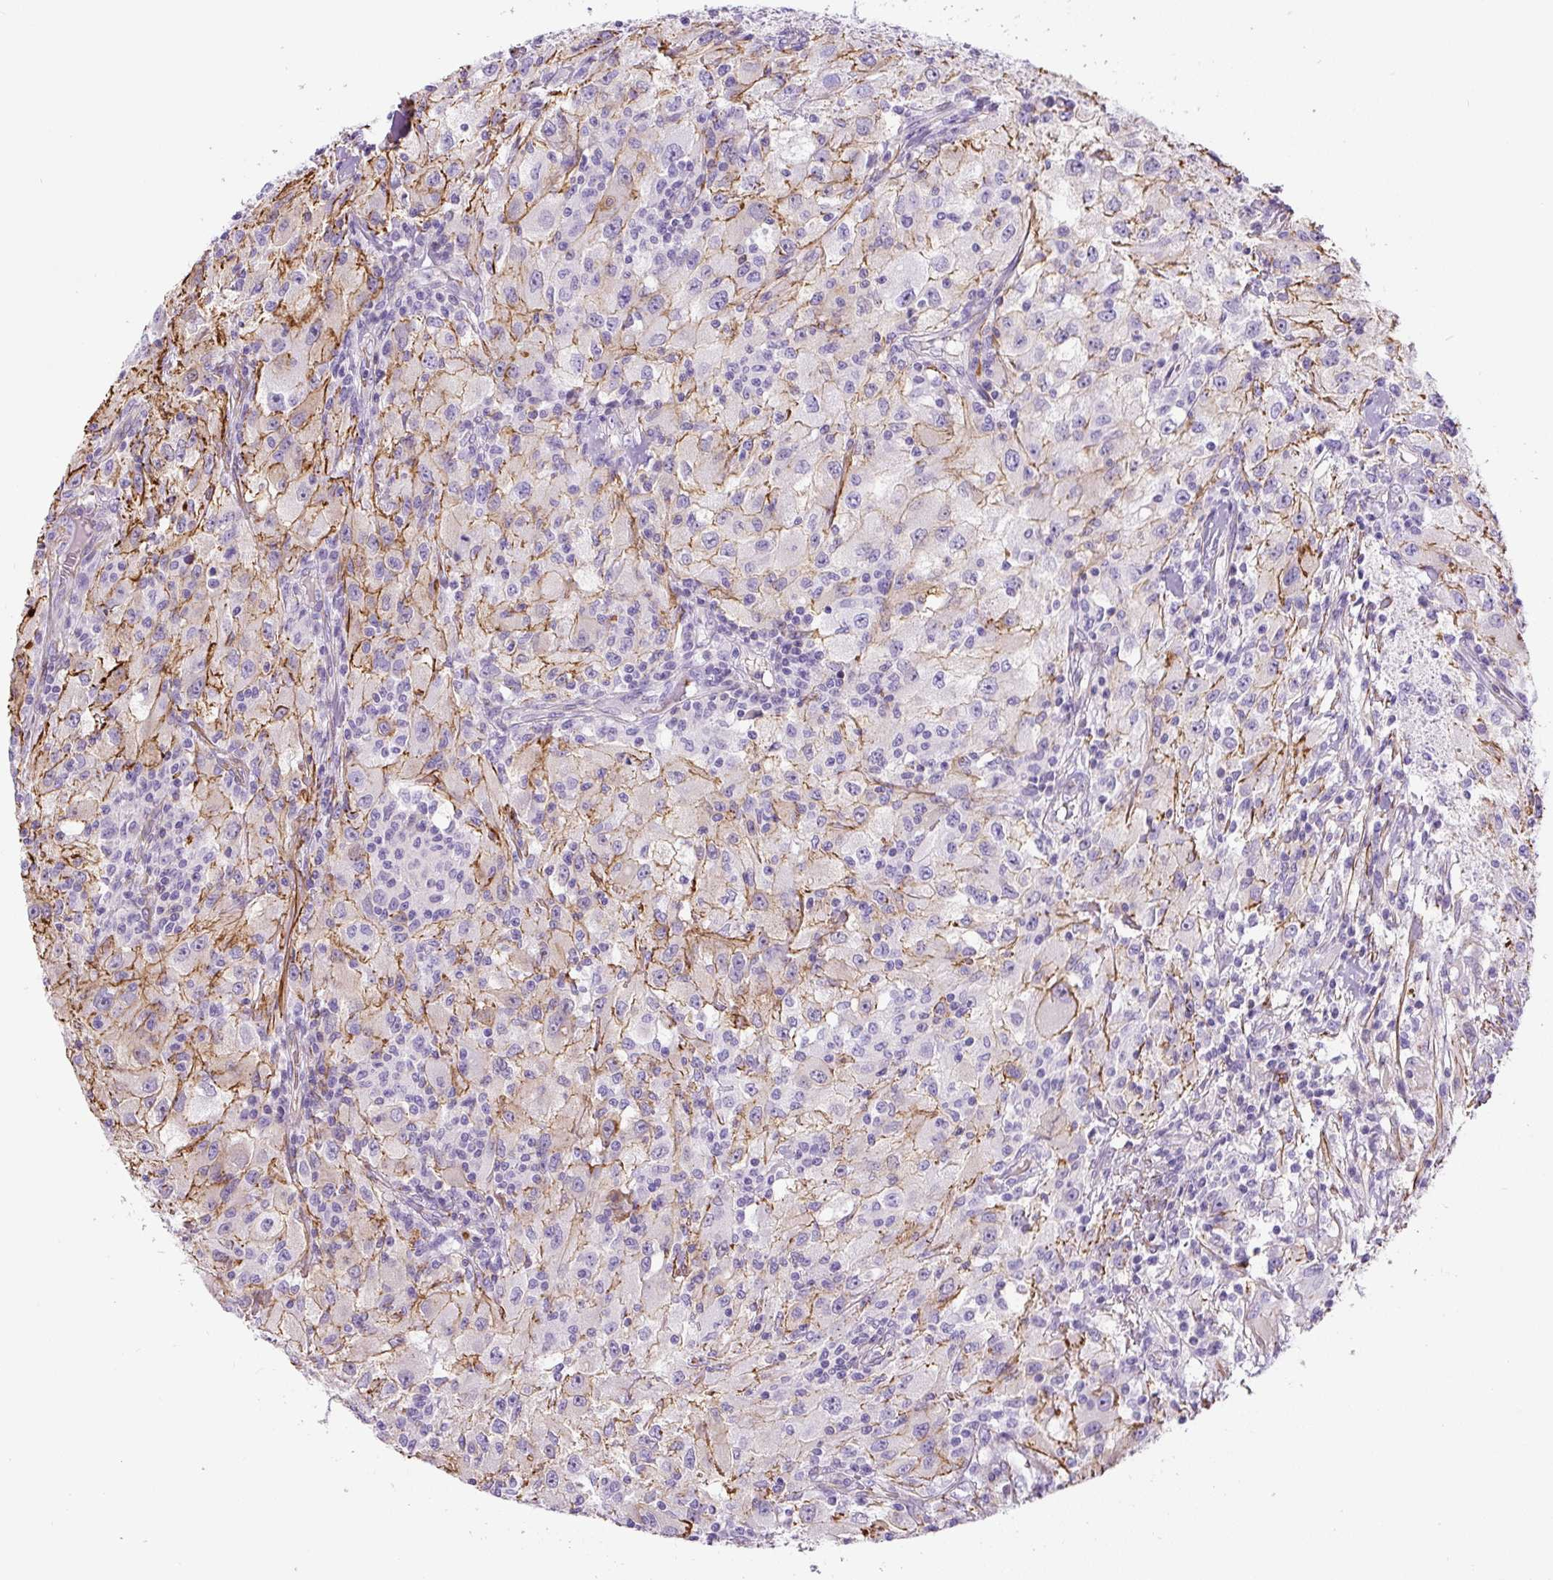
{"staining": {"intensity": "moderate", "quantity": "<25%", "location": "cytoplasmic/membranous"}, "tissue": "renal cancer", "cell_type": "Tumor cells", "image_type": "cancer", "snomed": [{"axis": "morphology", "description": "Adenocarcinoma, NOS"}, {"axis": "topography", "description": "Kidney"}], "caption": "Immunohistochemical staining of human renal adenocarcinoma displays moderate cytoplasmic/membranous protein staining in approximately <25% of tumor cells.", "gene": "B3GALT5", "patient": {"sex": "female", "age": 67}}